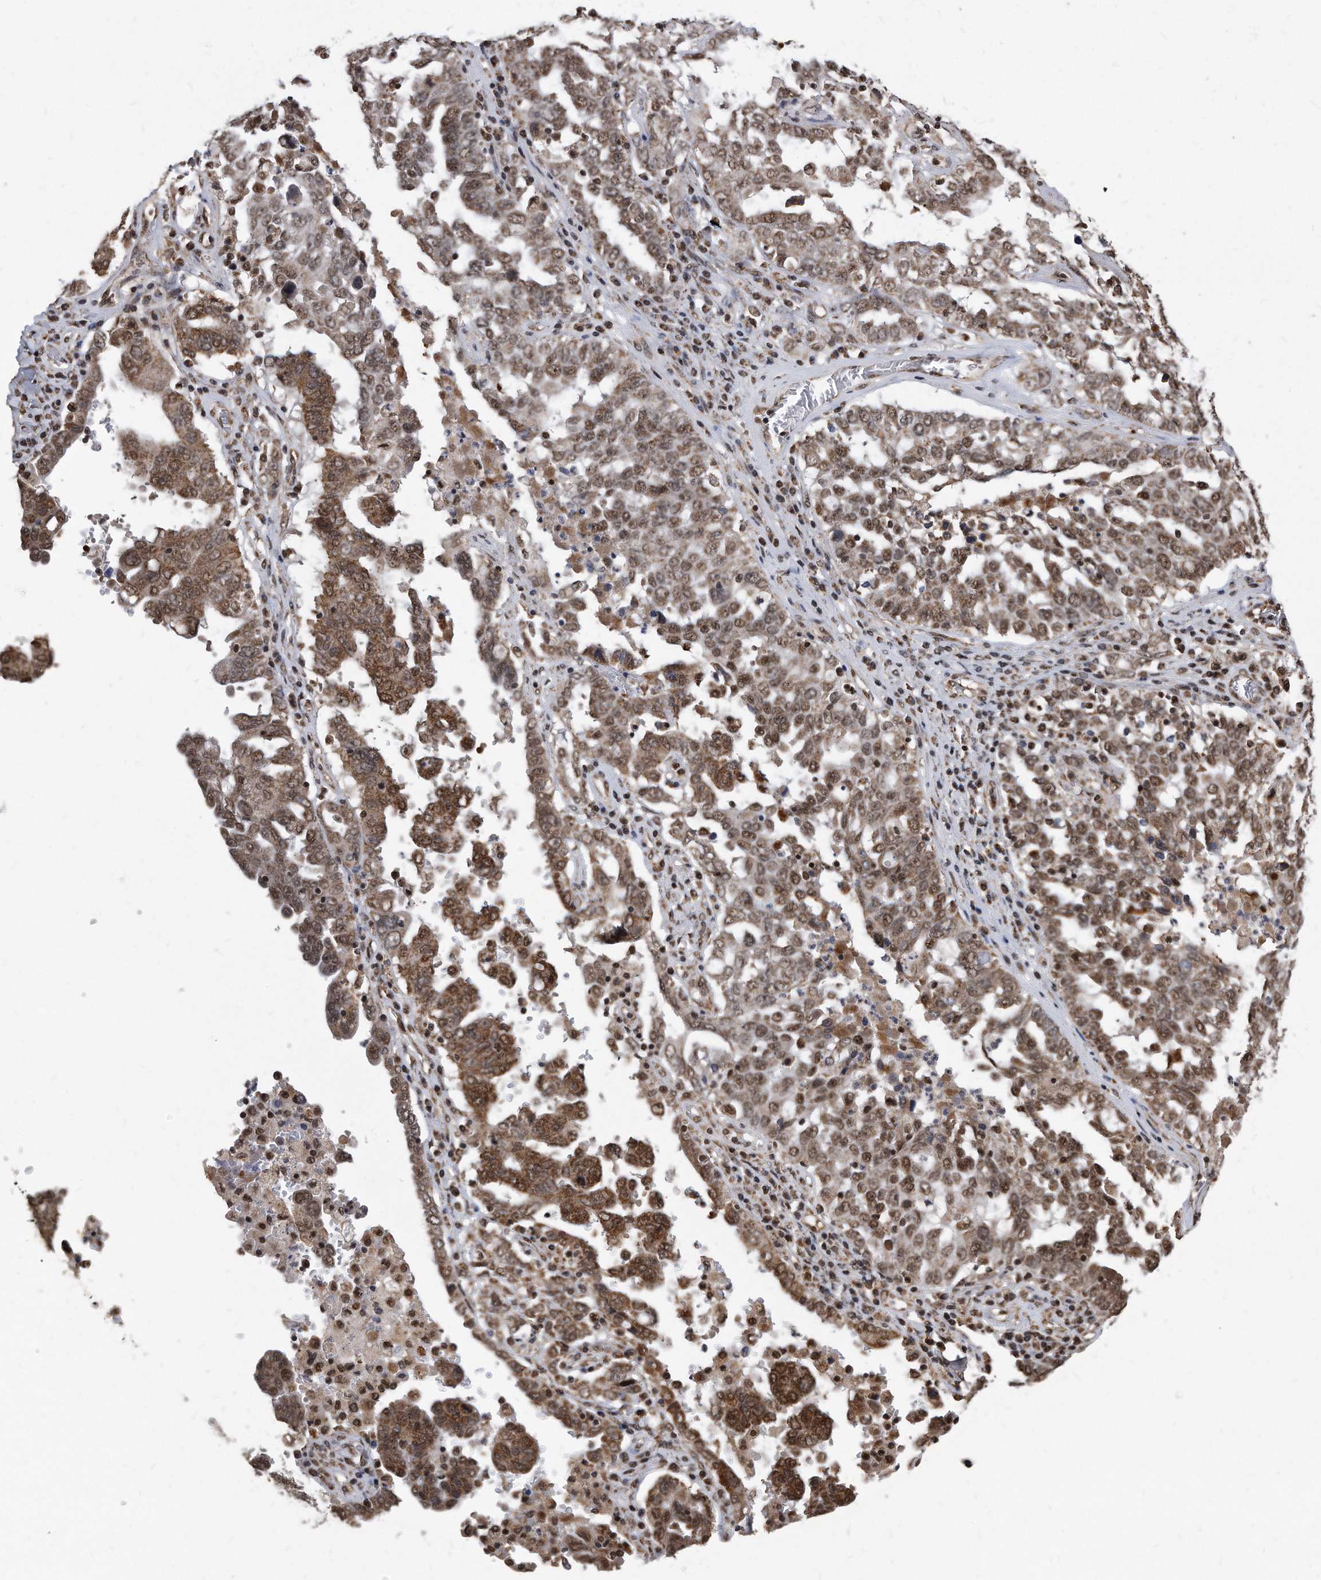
{"staining": {"intensity": "moderate", "quantity": ">75%", "location": "cytoplasmic/membranous,nuclear"}, "tissue": "ovarian cancer", "cell_type": "Tumor cells", "image_type": "cancer", "snomed": [{"axis": "morphology", "description": "Carcinoma, endometroid"}, {"axis": "topography", "description": "Ovary"}], "caption": "Immunohistochemical staining of human endometroid carcinoma (ovarian) displays medium levels of moderate cytoplasmic/membranous and nuclear positivity in about >75% of tumor cells.", "gene": "DUSP22", "patient": {"sex": "female", "age": 62}}